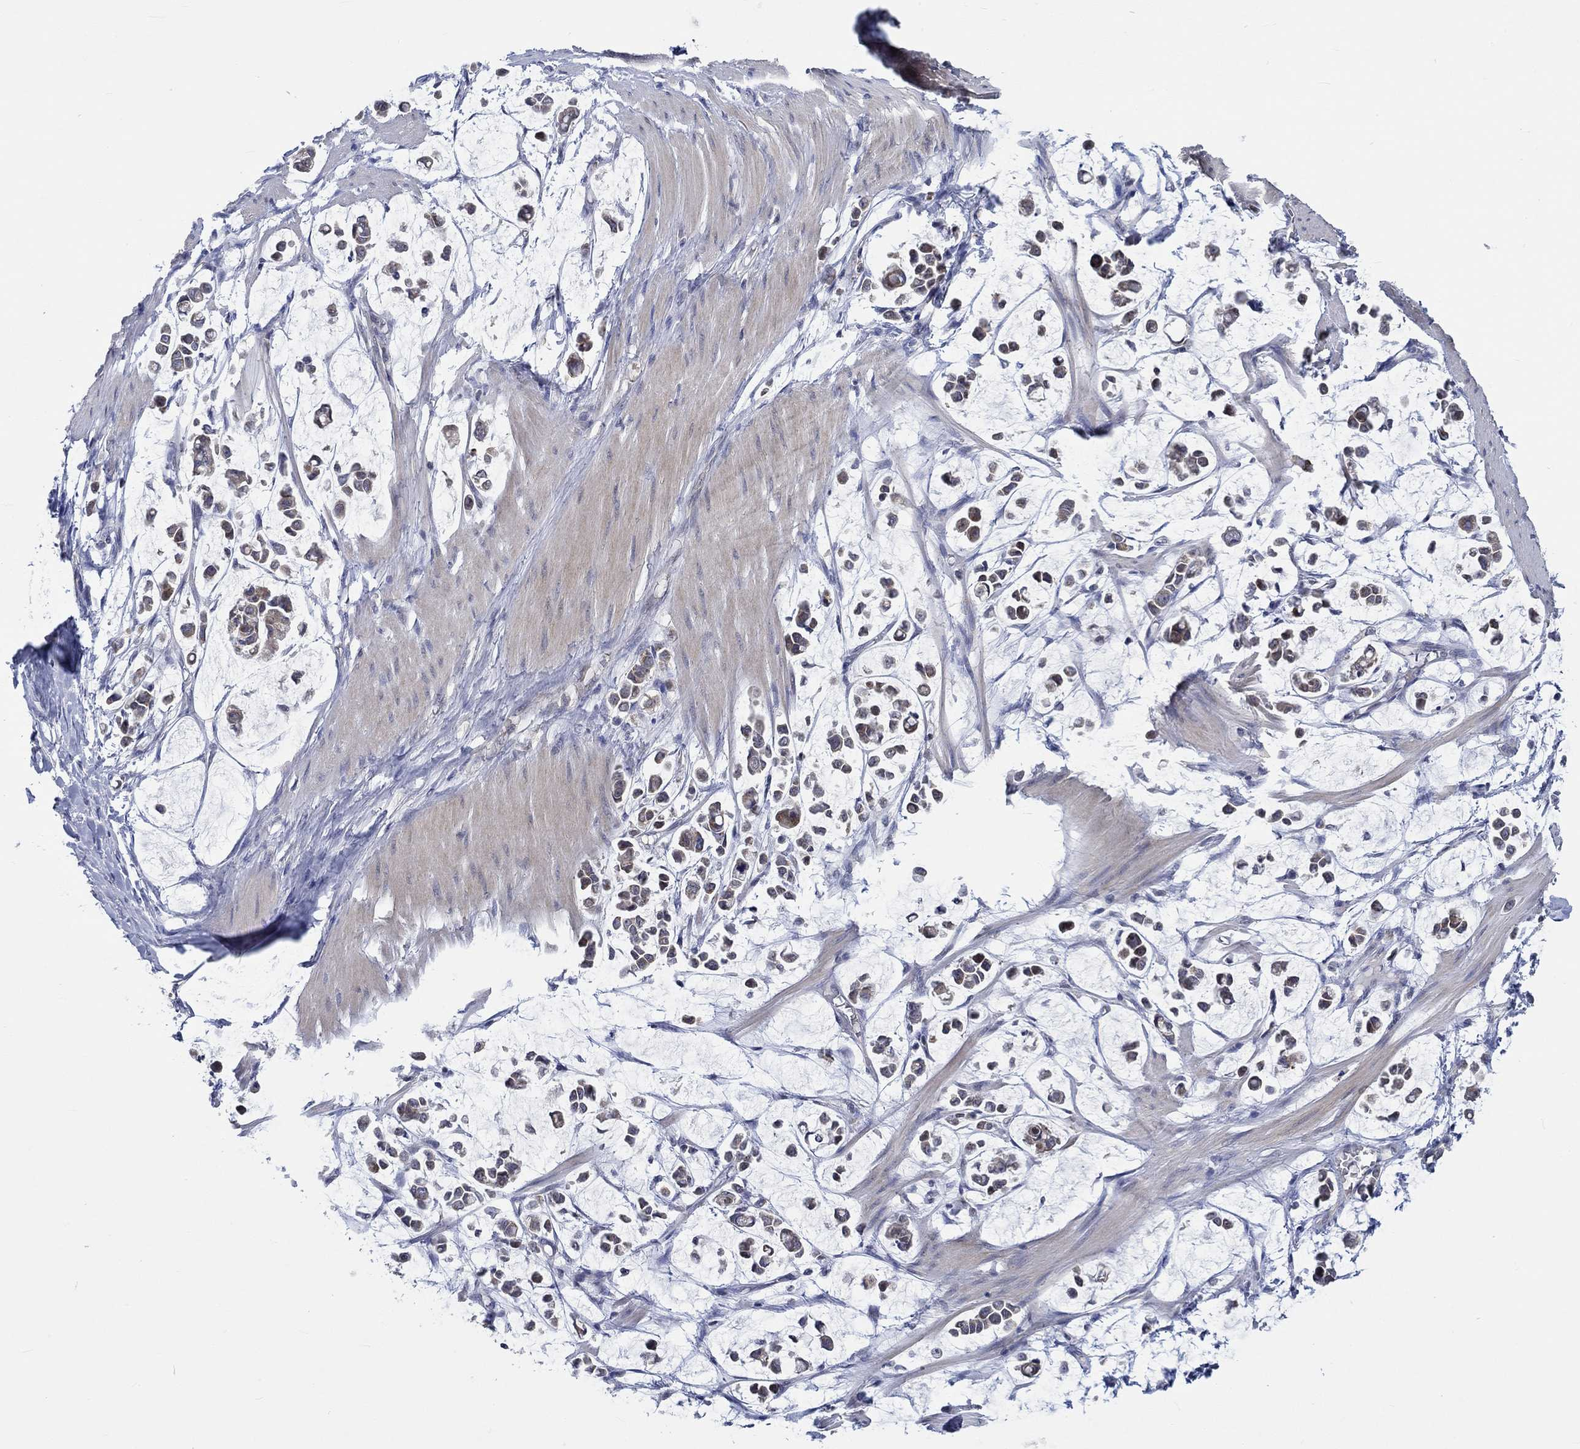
{"staining": {"intensity": "weak", "quantity": ">75%", "location": "cytoplasmic/membranous"}, "tissue": "stomach cancer", "cell_type": "Tumor cells", "image_type": "cancer", "snomed": [{"axis": "morphology", "description": "Adenocarcinoma, NOS"}, {"axis": "topography", "description": "Stomach"}], "caption": "DAB immunohistochemical staining of human stomach adenocarcinoma reveals weak cytoplasmic/membranous protein positivity in approximately >75% of tumor cells. Nuclei are stained in blue.", "gene": "WASF1", "patient": {"sex": "male", "age": 82}}